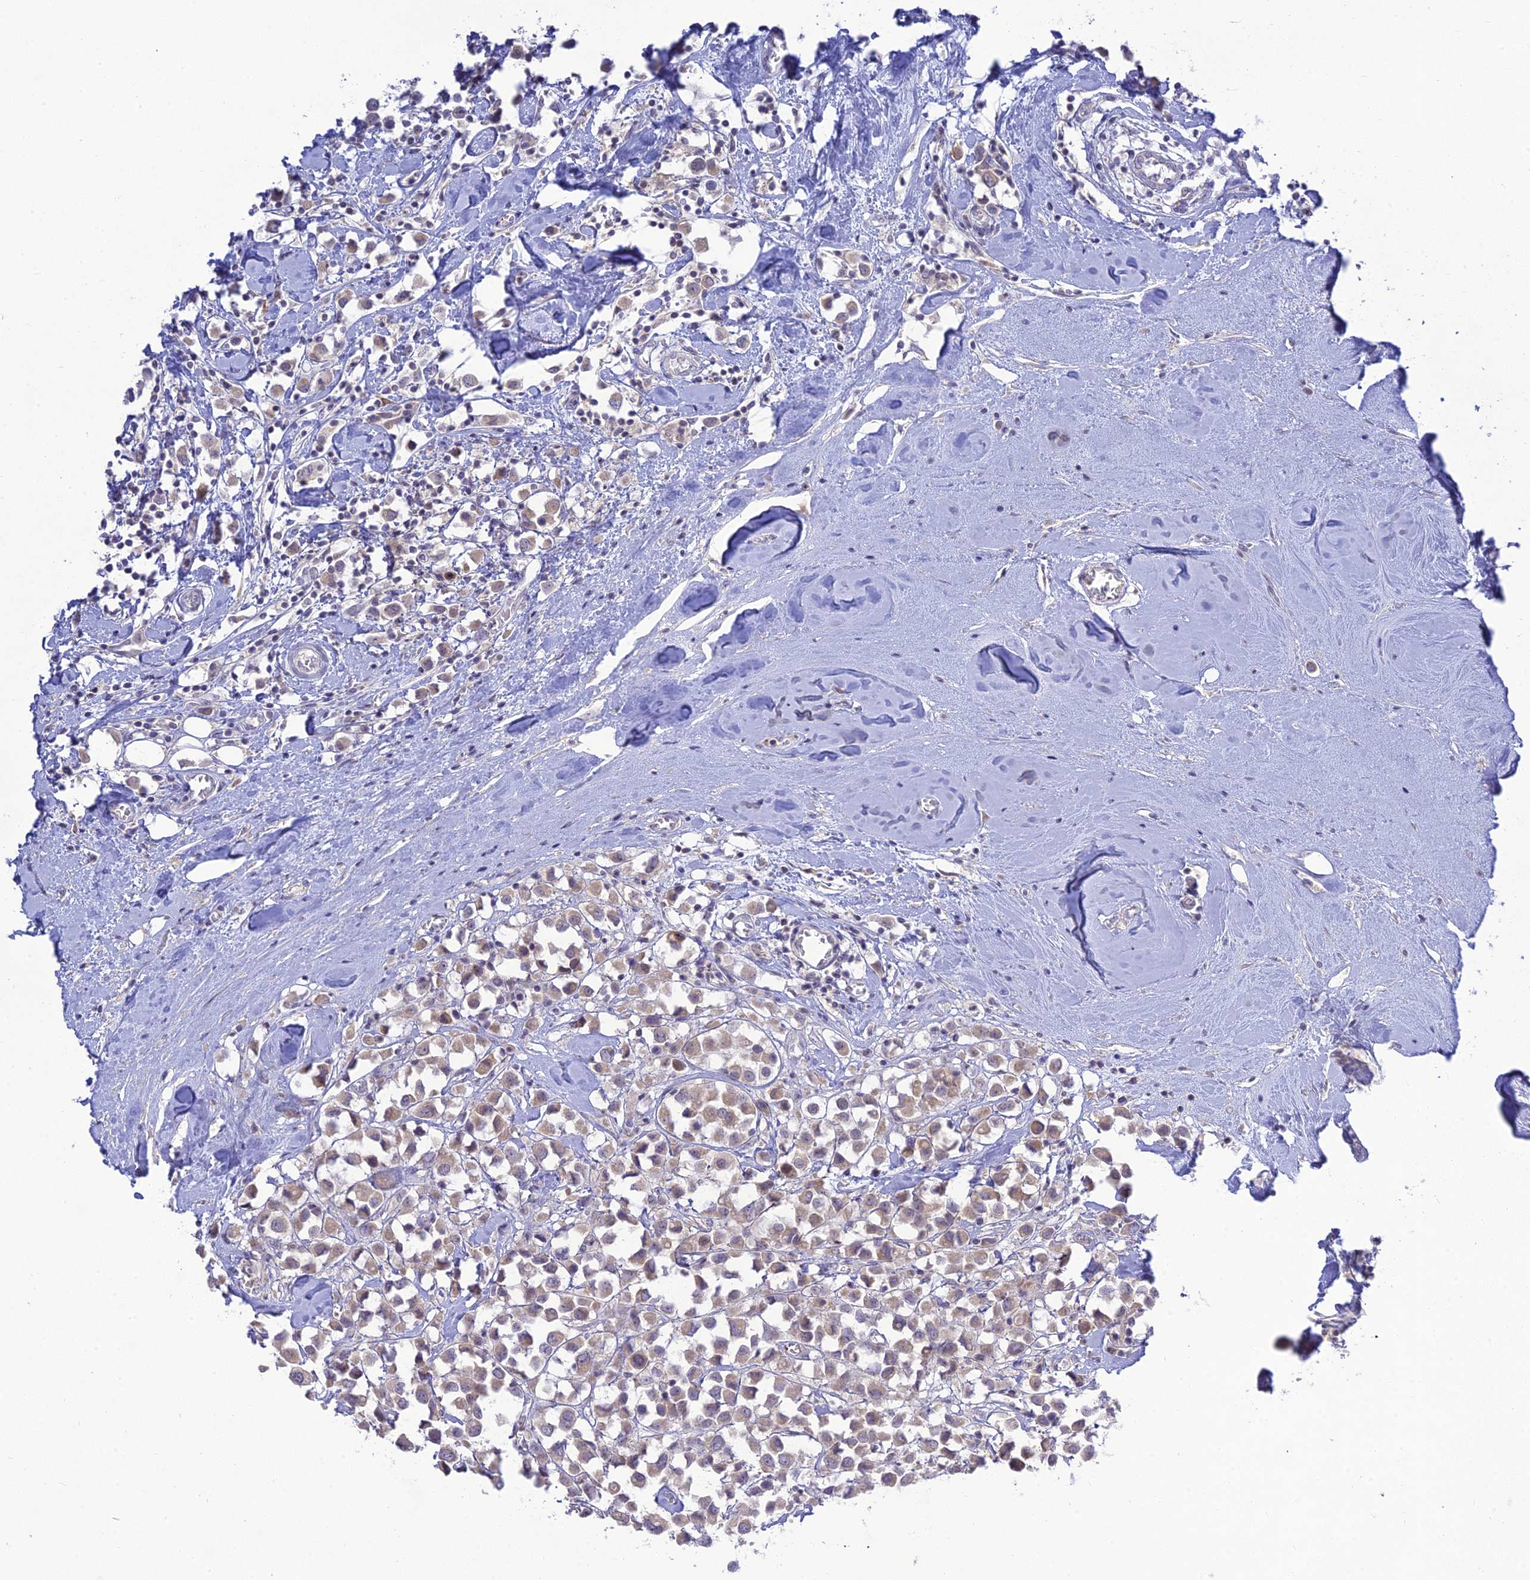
{"staining": {"intensity": "weak", "quantity": ">75%", "location": "cytoplasmic/membranous"}, "tissue": "breast cancer", "cell_type": "Tumor cells", "image_type": "cancer", "snomed": [{"axis": "morphology", "description": "Duct carcinoma"}, {"axis": "topography", "description": "Breast"}], "caption": "This micrograph reveals IHC staining of breast cancer, with low weak cytoplasmic/membranous positivity in about >75% of tumor cells.", "gene": "TMEM40", "patient": {"sex": "female", "age": 61}}